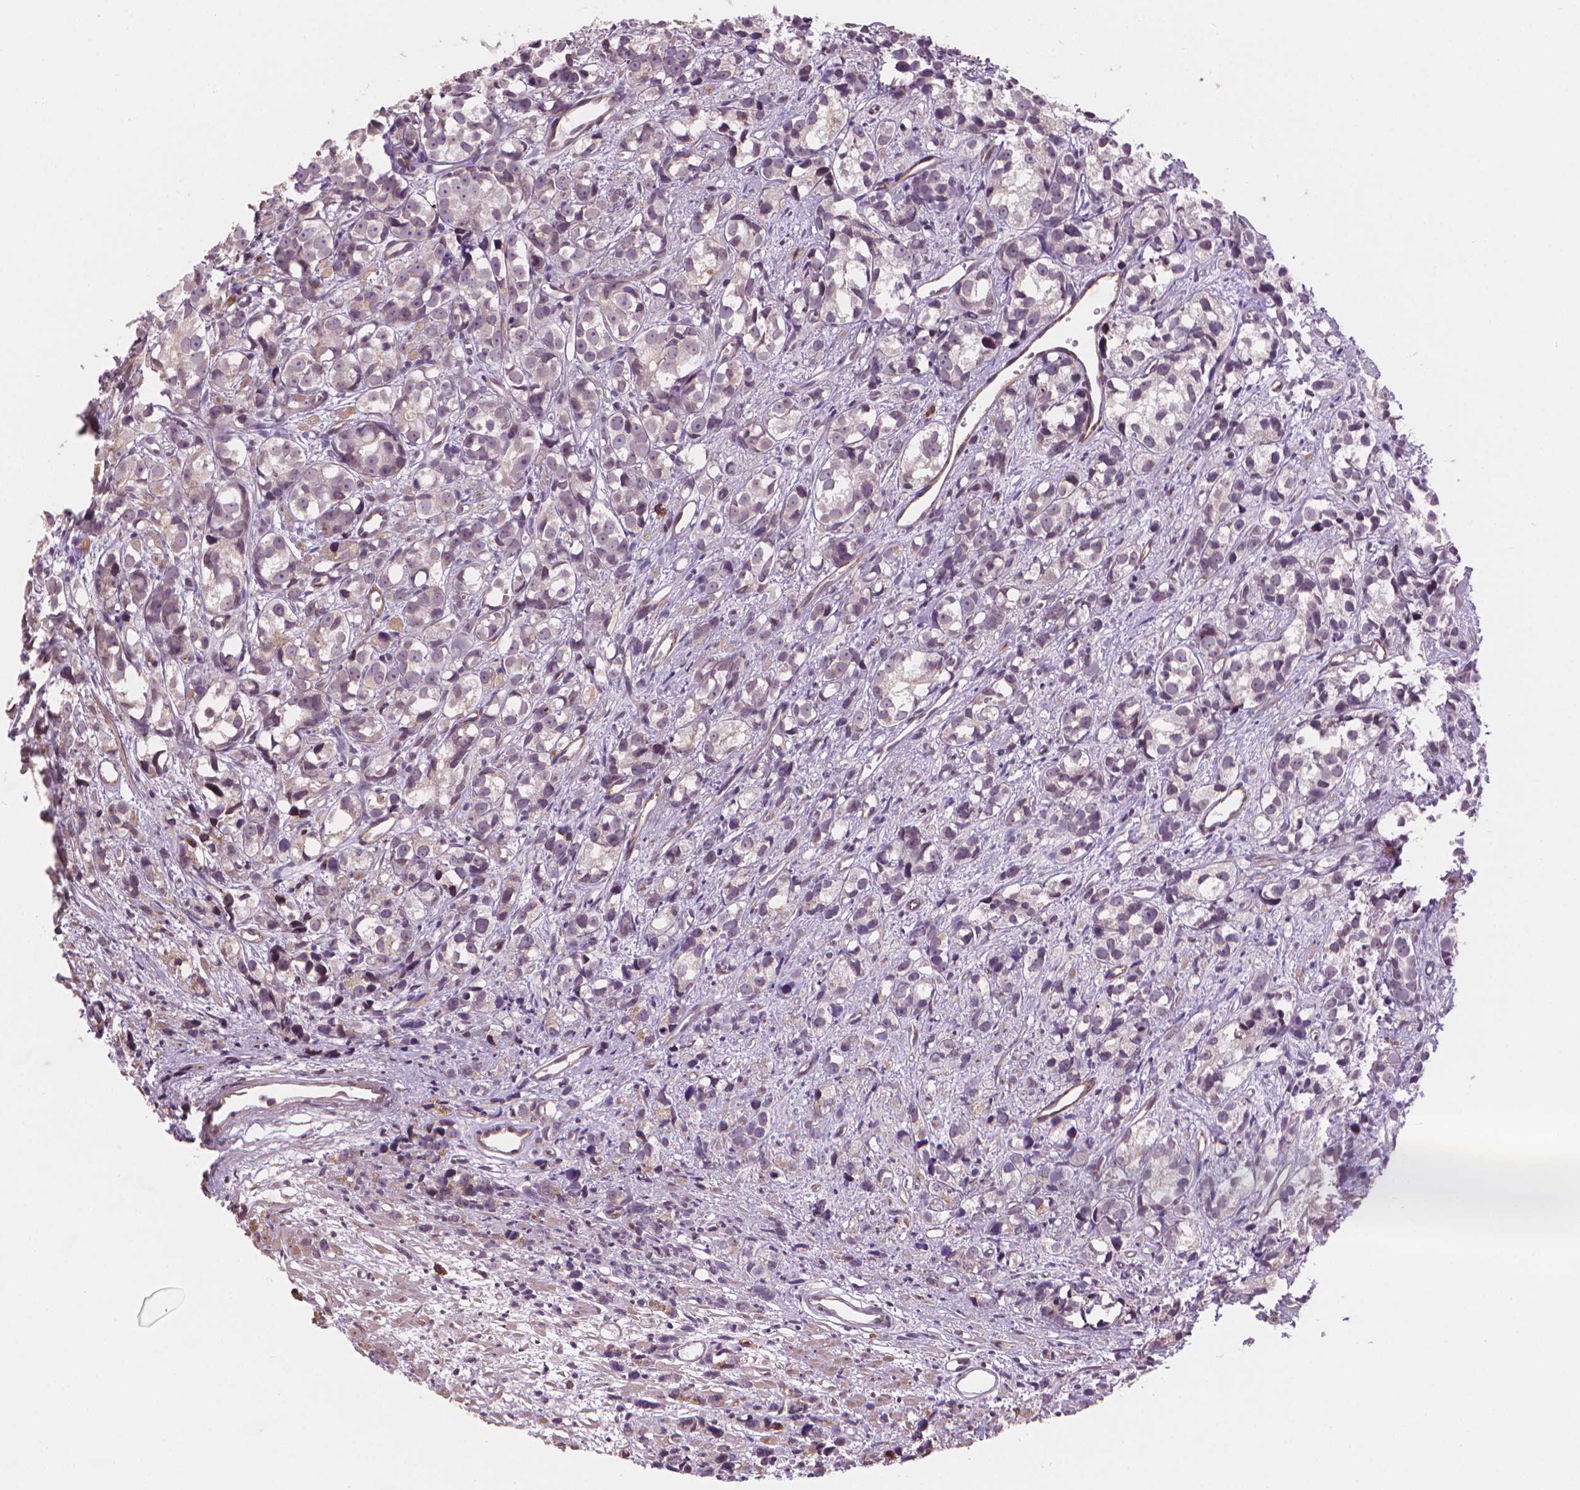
{"staining": {"intensity": "weak", "quantity": "<25%", "location": "cytoplasmic/membranous"}, "tissue": "prostate cancer", "cell_type": "Tumor cells", "image_type": "cancer", "snomed": [{"axis": "morphology", "description": "Adenocarcinoma, High grade"}, {"axis": "topography", "description": "Prostate"}], "caption": "Immunohistochemical staining of human prostate cancer exhibits no significant positivity in tumor cells.", "gene": "TMEM184A", "patient": {"sex": "male", "age": 77}}